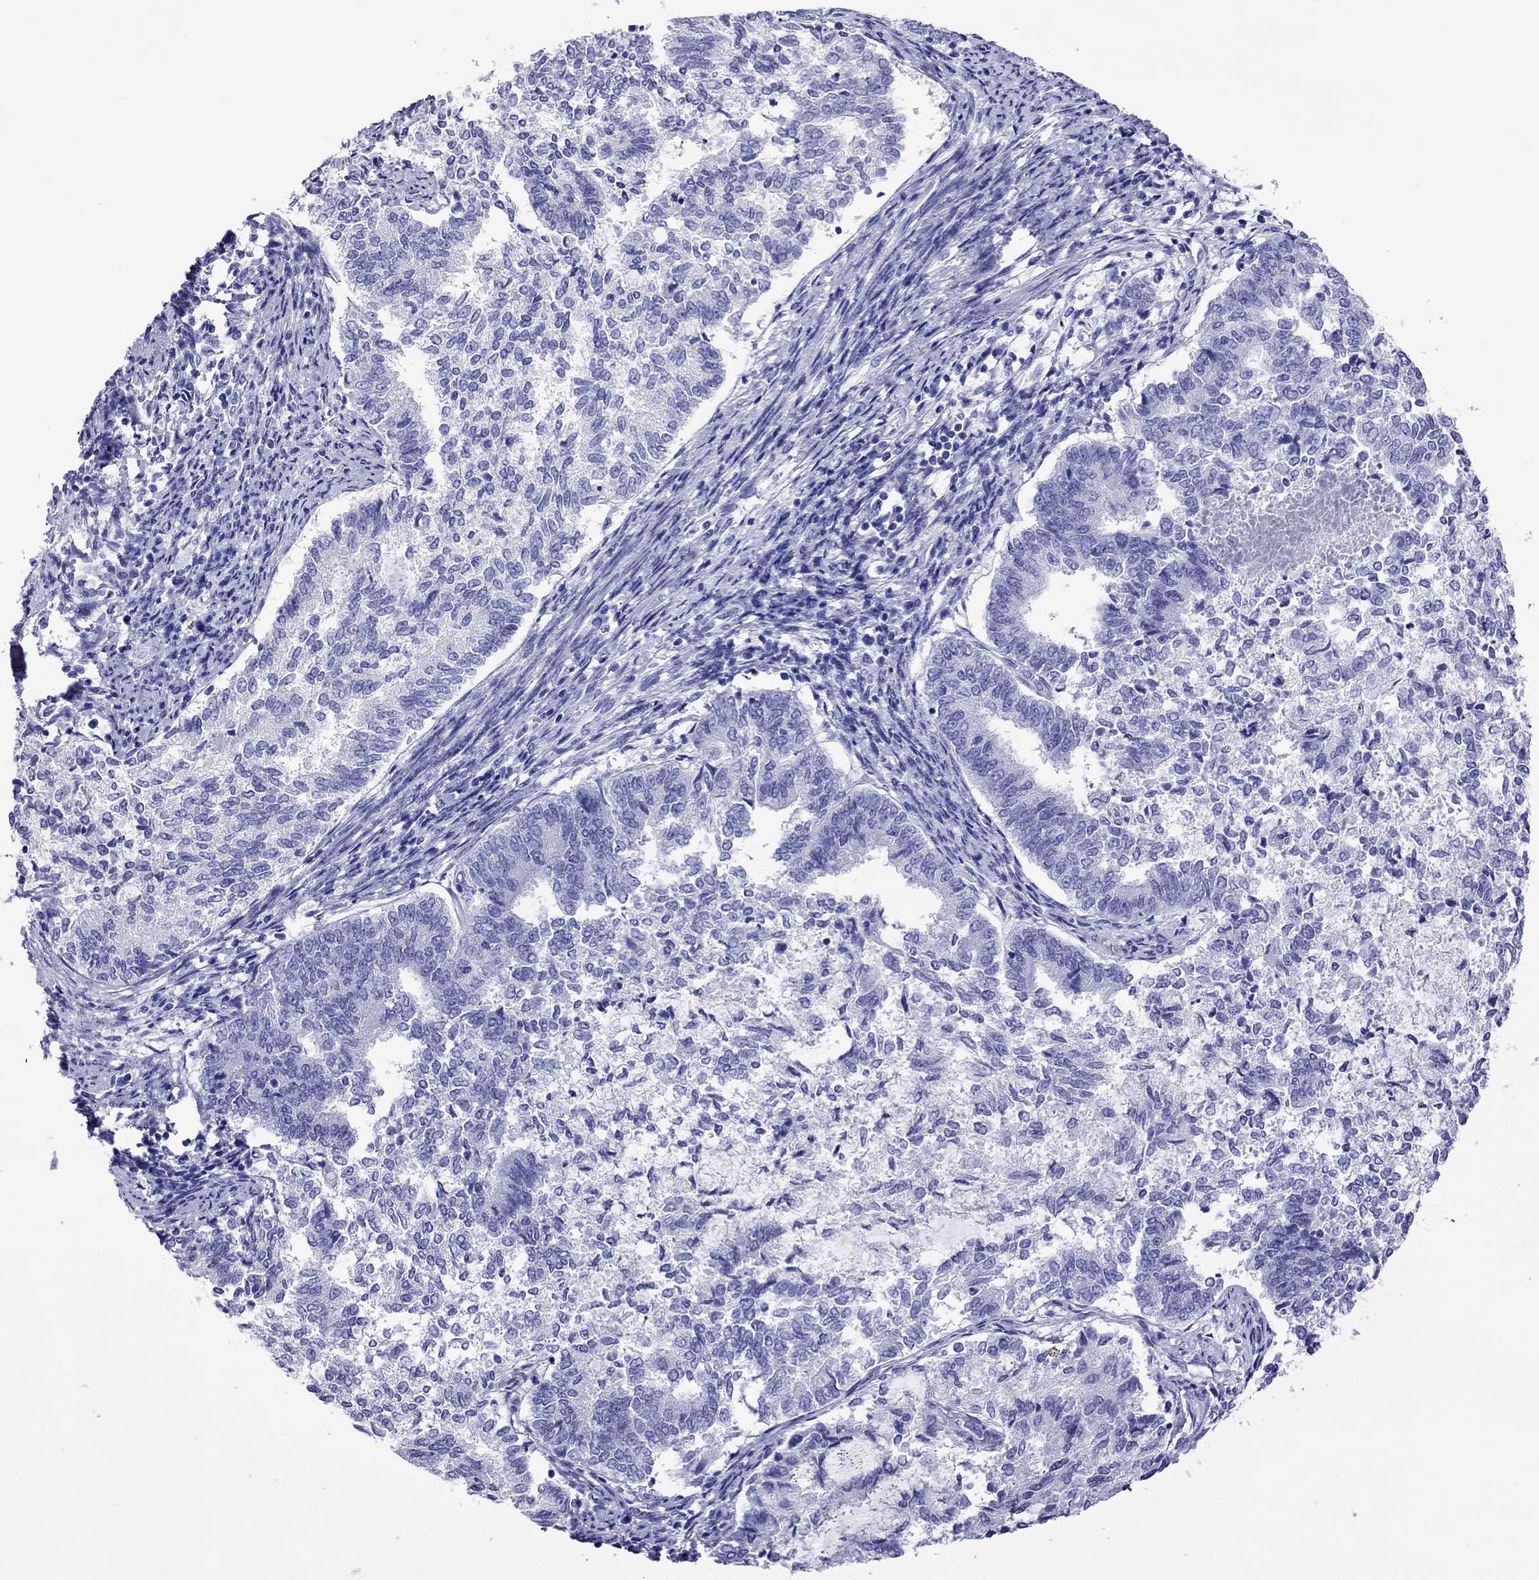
{"staining": {"intensity": "negative", "quantity": "none", "location": "none"}, "tissue": "endometrial cancer", "cell_type": "Tumor cells", "image_type": "cancer", "snomed": [{"axis": "morphology", "description": "Adenocarcinoma, NOS"}, {"axis": "topography", "description": "Endometrium"}], "caption": "Endometrial cancer was stained to show a protein in brown. There is no significant expression in tumor cells.", "gene": "FIGLA", "patient": {"sex": "female", "age": 65}}